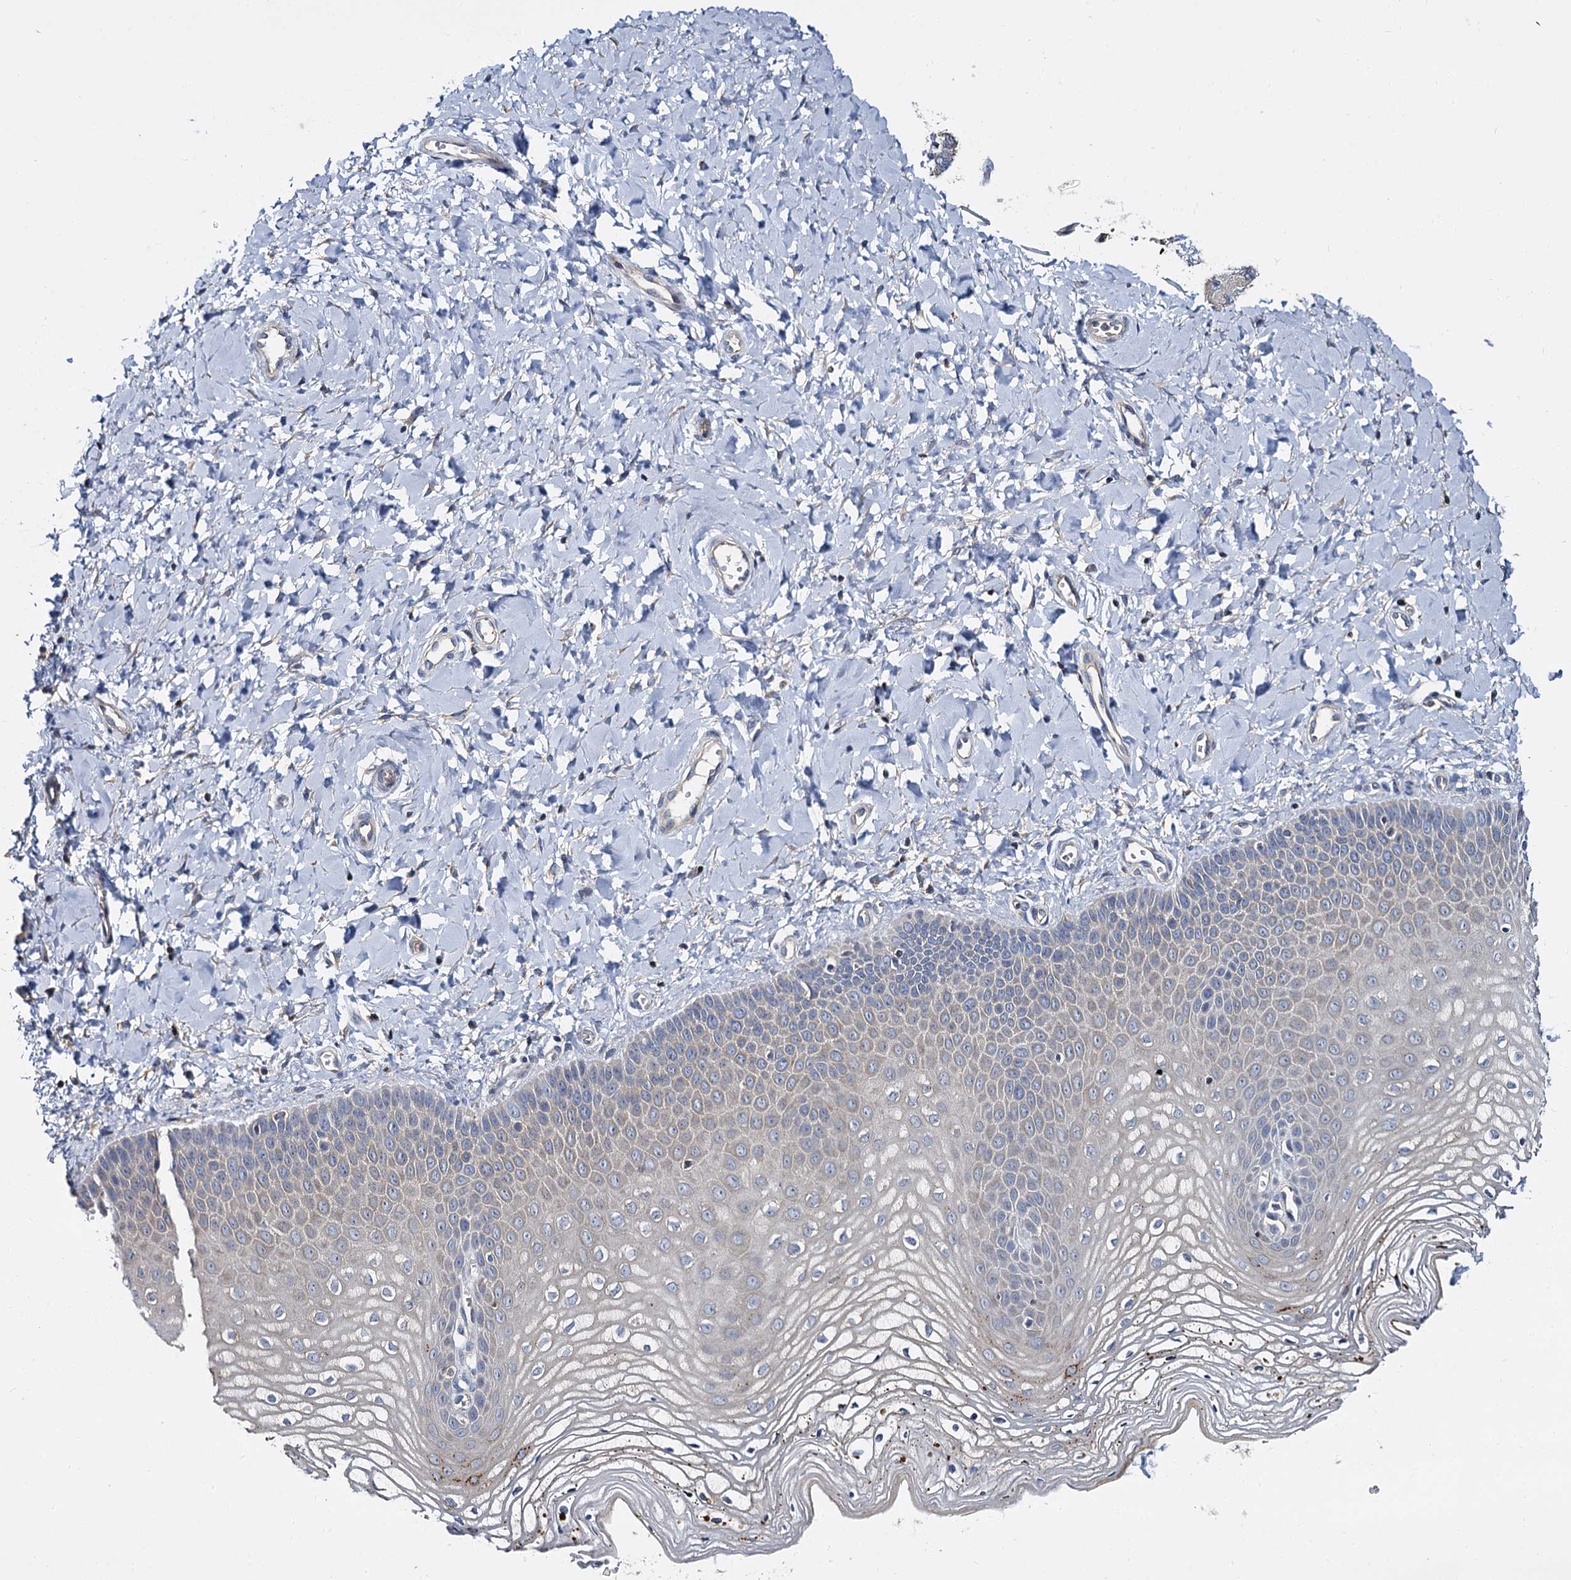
{"staining": {"intensity": "negative", "quantity": "none", "location": "none"}, "tissue": "vagina", "cell_type": "Squamous epithelial cells", "image_type": "normal", "snomed": [{"axis": "morphology", "description": "Normal tissue, NOS"}, {"axis": "topography", "description": "Vagina"}, {"axis": "topography", "description": "Cervix"}], "caption": "The photomicrograph shows no staining of squamous epithelial cells in normal vagina. Brightfield microscopy of IHC stained with DAB (brown) and hematoxylin (blue), captured at high magnification.", "gene": "ANKRD13A", "patient": {"sex": "female", "age": 40}}